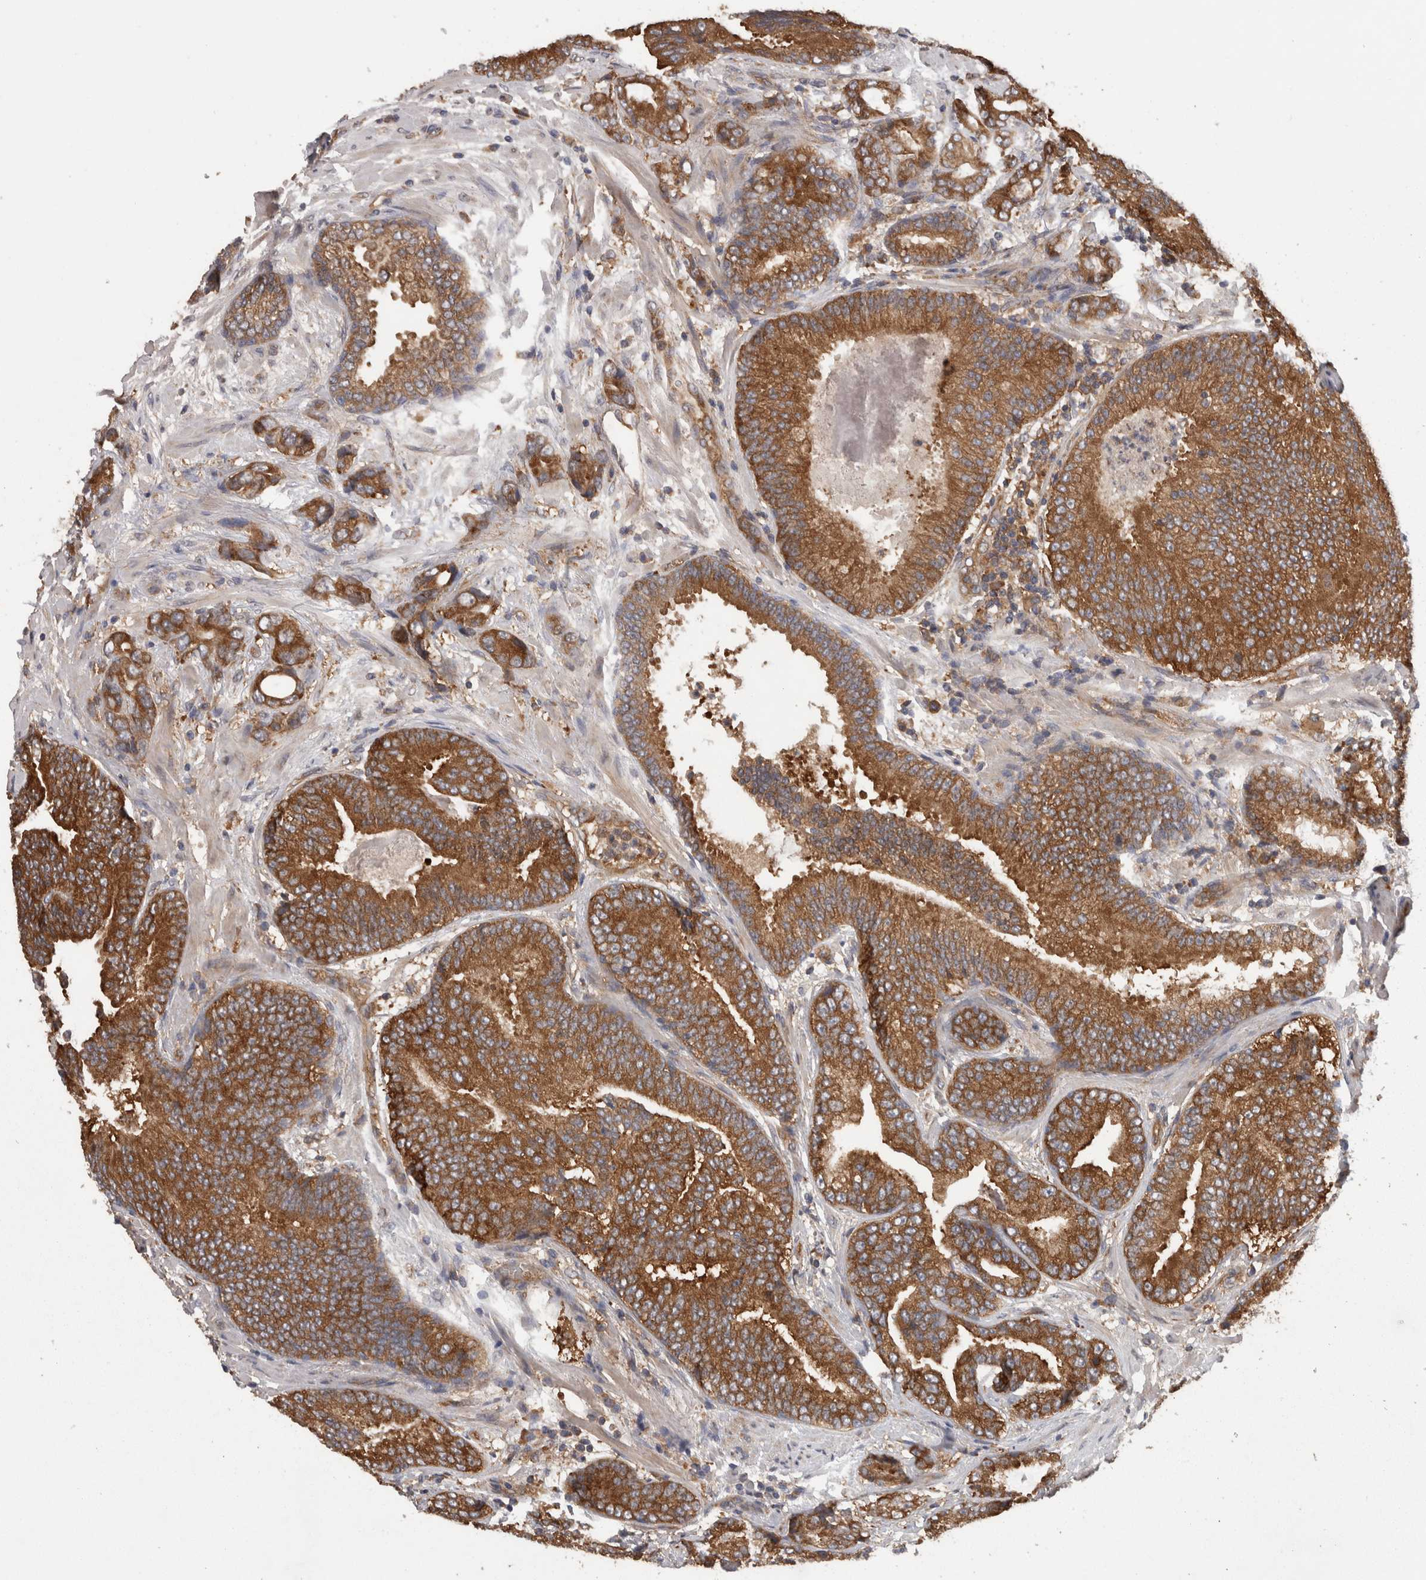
{"staining": {"intensity": "moderate", "quantity": ">75%", "location": "cytoplasmic/membranous"}, "tissue": "prostate cancer", "cell_type": "Tumor cells", "image_type": "cancer", "snomed": [{"axis": "morphology", "description": "Adenocarcinoma, High grade"}, {"axis": "topography", "description": "Prostate"}], "caption": "IHC histopathology image of human prostate cancer (high-grade adenocarcinoma) stained for a protein (brown), which displays medium levels of moderate cytoplasmic/membranous staining in approximately >75% of tumor cells.", "gene": "SMCR8", "patient": {"sex": "male", "age": 55}}